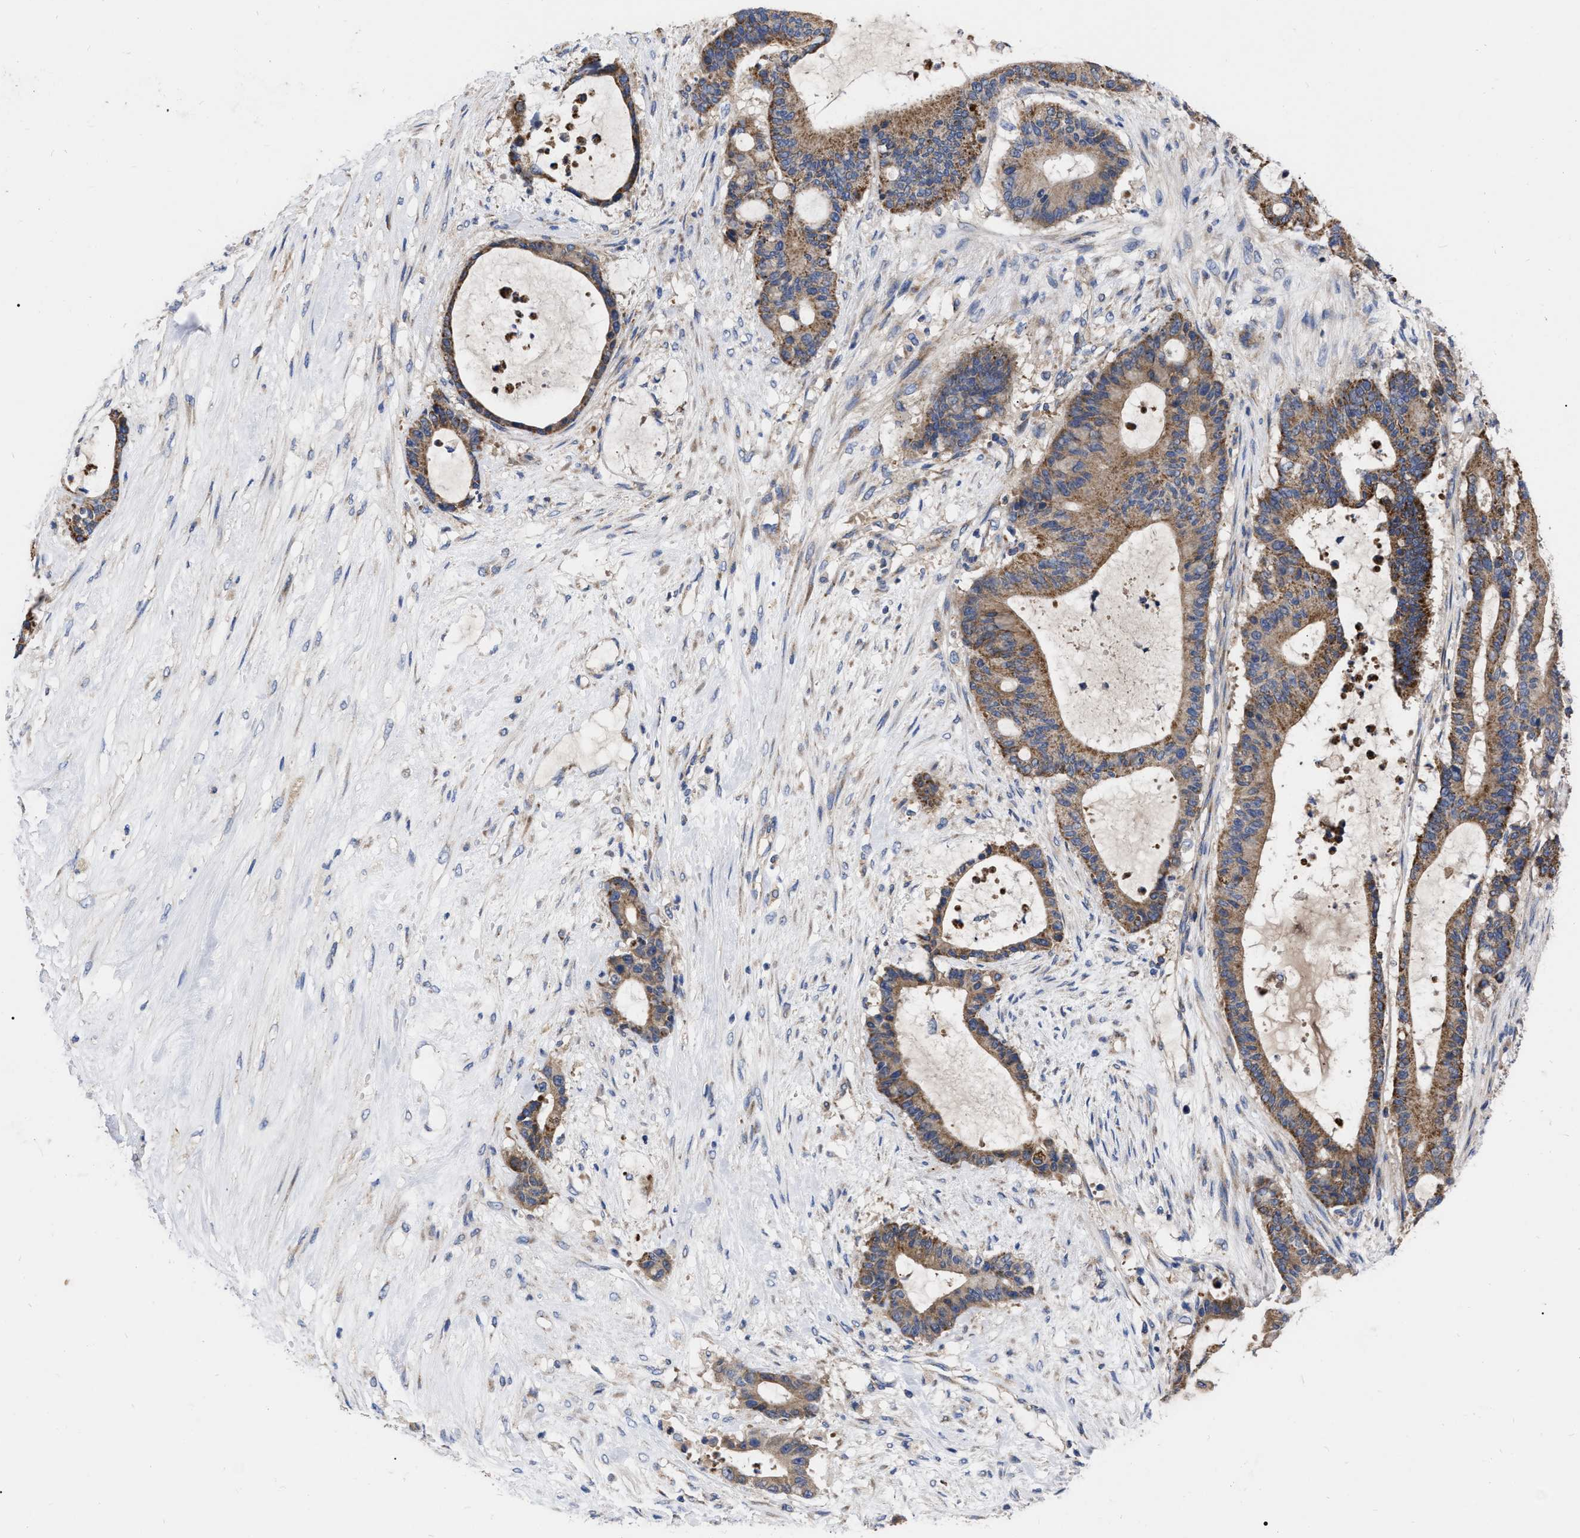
{"staining": {"intensity": "moderate", "quantity": ">75%", "location": "cytoplasmic/membranous"}, "tissue": "liver cancer", "cell_type": "Tumor cells", "image_type": "cancer", "snomed": [{"axis": "morphology", "description": "Cholangiocarcinoma"}, {"axis": "topography", "description": "Liver"}], "caption": "Brown immunohistochemical staining in cholangiocarcinoma (liver) demonstrates moderate cytoplasmic/membranous expression in about >75% of tumor cells. The staining was performed using DAB (3,3'-diaminobenzidine) to visualize the protein expression in brown, while the nuclei were stained in blue with hematoxylin (Magnification: 20x).", "gene": "CDKN2C", "patient": {"sex": "female", "age": 73}}